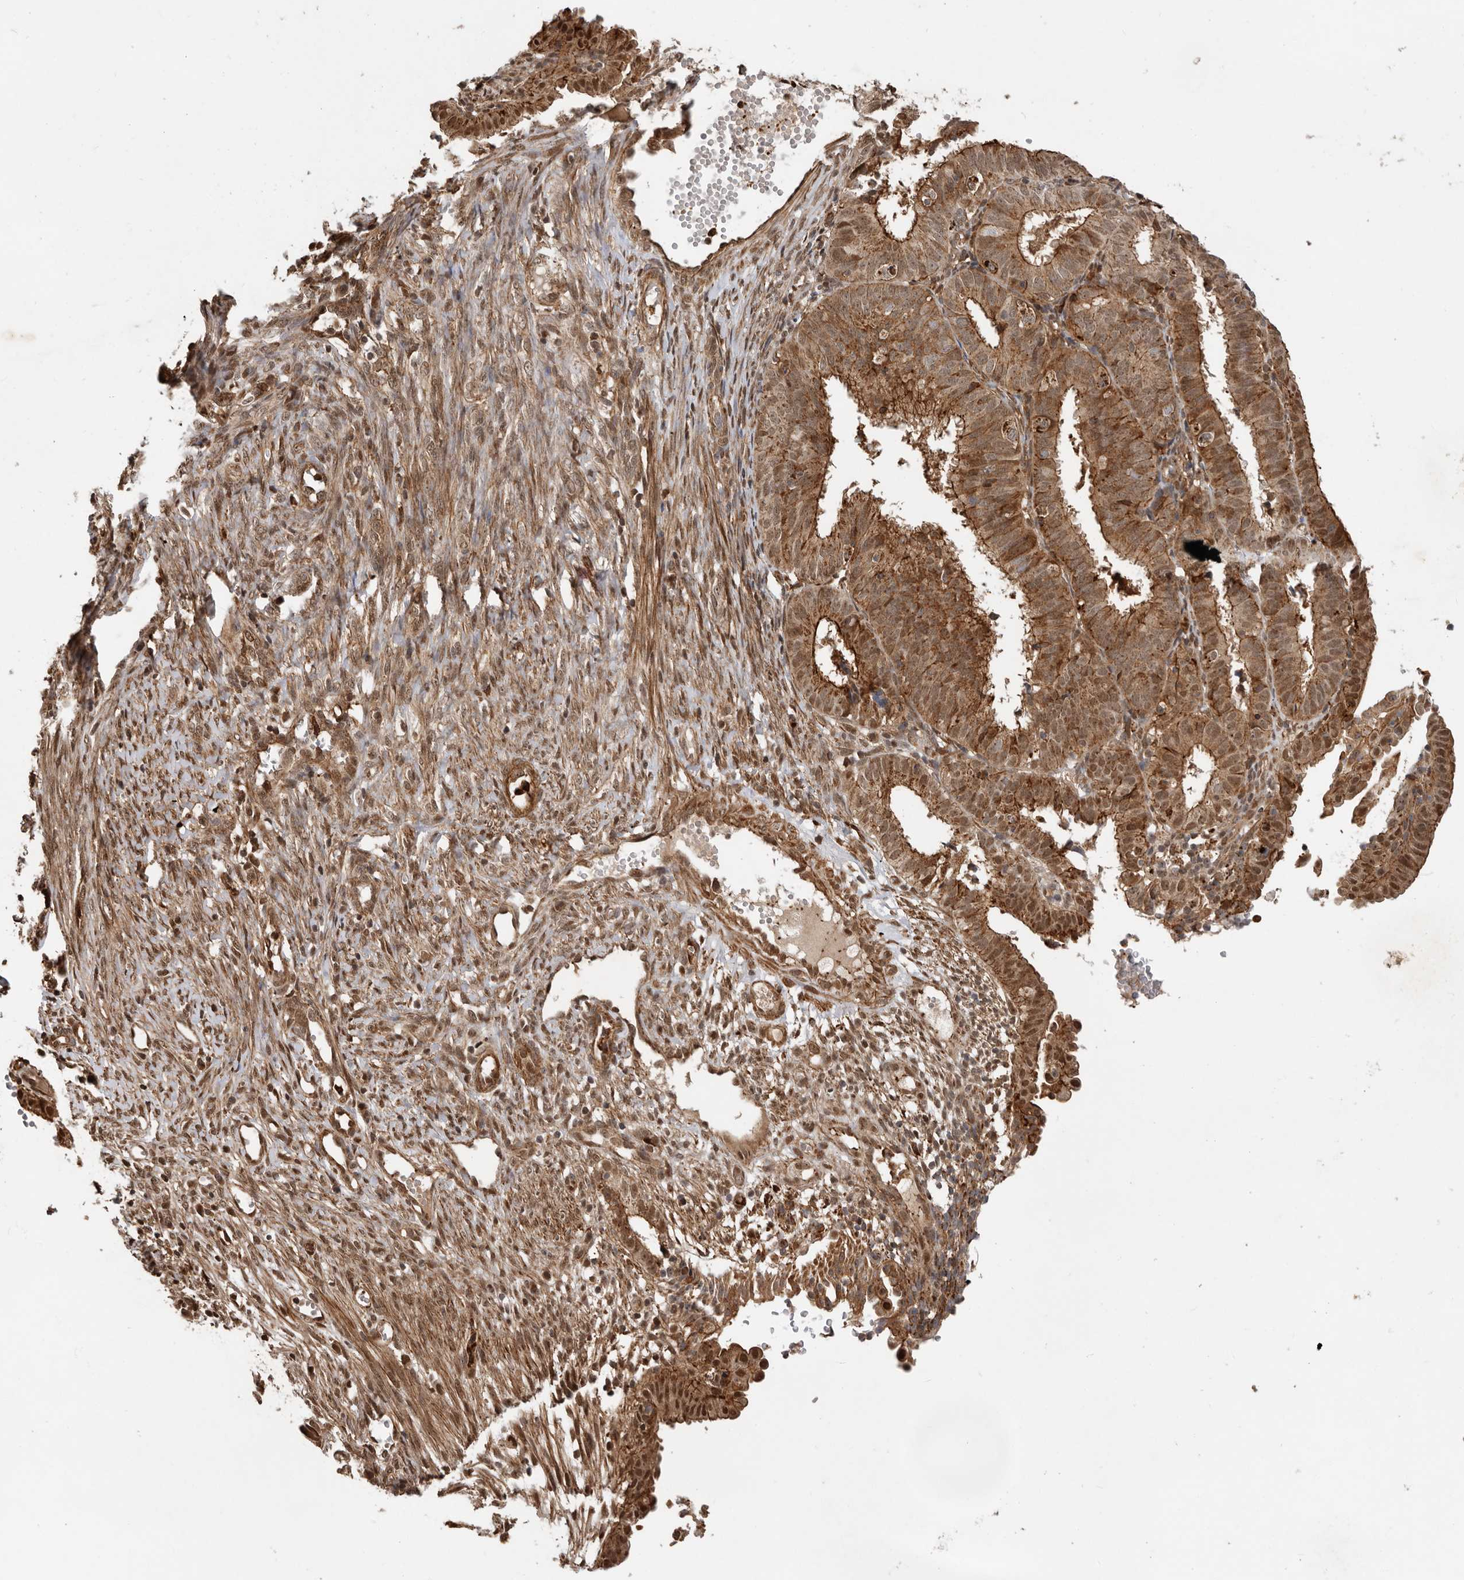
{"staining": {"intensity": "moderate", "quantity": ">75%", "location": "cytoplasmic/membranous,nuclear"}, "tissue": "endometrial cancer", "cell_type": "Tumor cells", "image_type": "cancer", "snomed": [{"axis": "morphology", "description": "Adenocarcinoma, NOS"}, {"axis": "topography", "description": "Endometrium"}], "caption": "This is a photomicrograph of immunohistochemistry (IHC) staining of endometrial adenocarcinoma, which shows moderate expression in the cytoplasmic/membranous and nuclear of tumor cells.", "gene": "RNF157", "patient": {"sex": "female", "age": 51}}